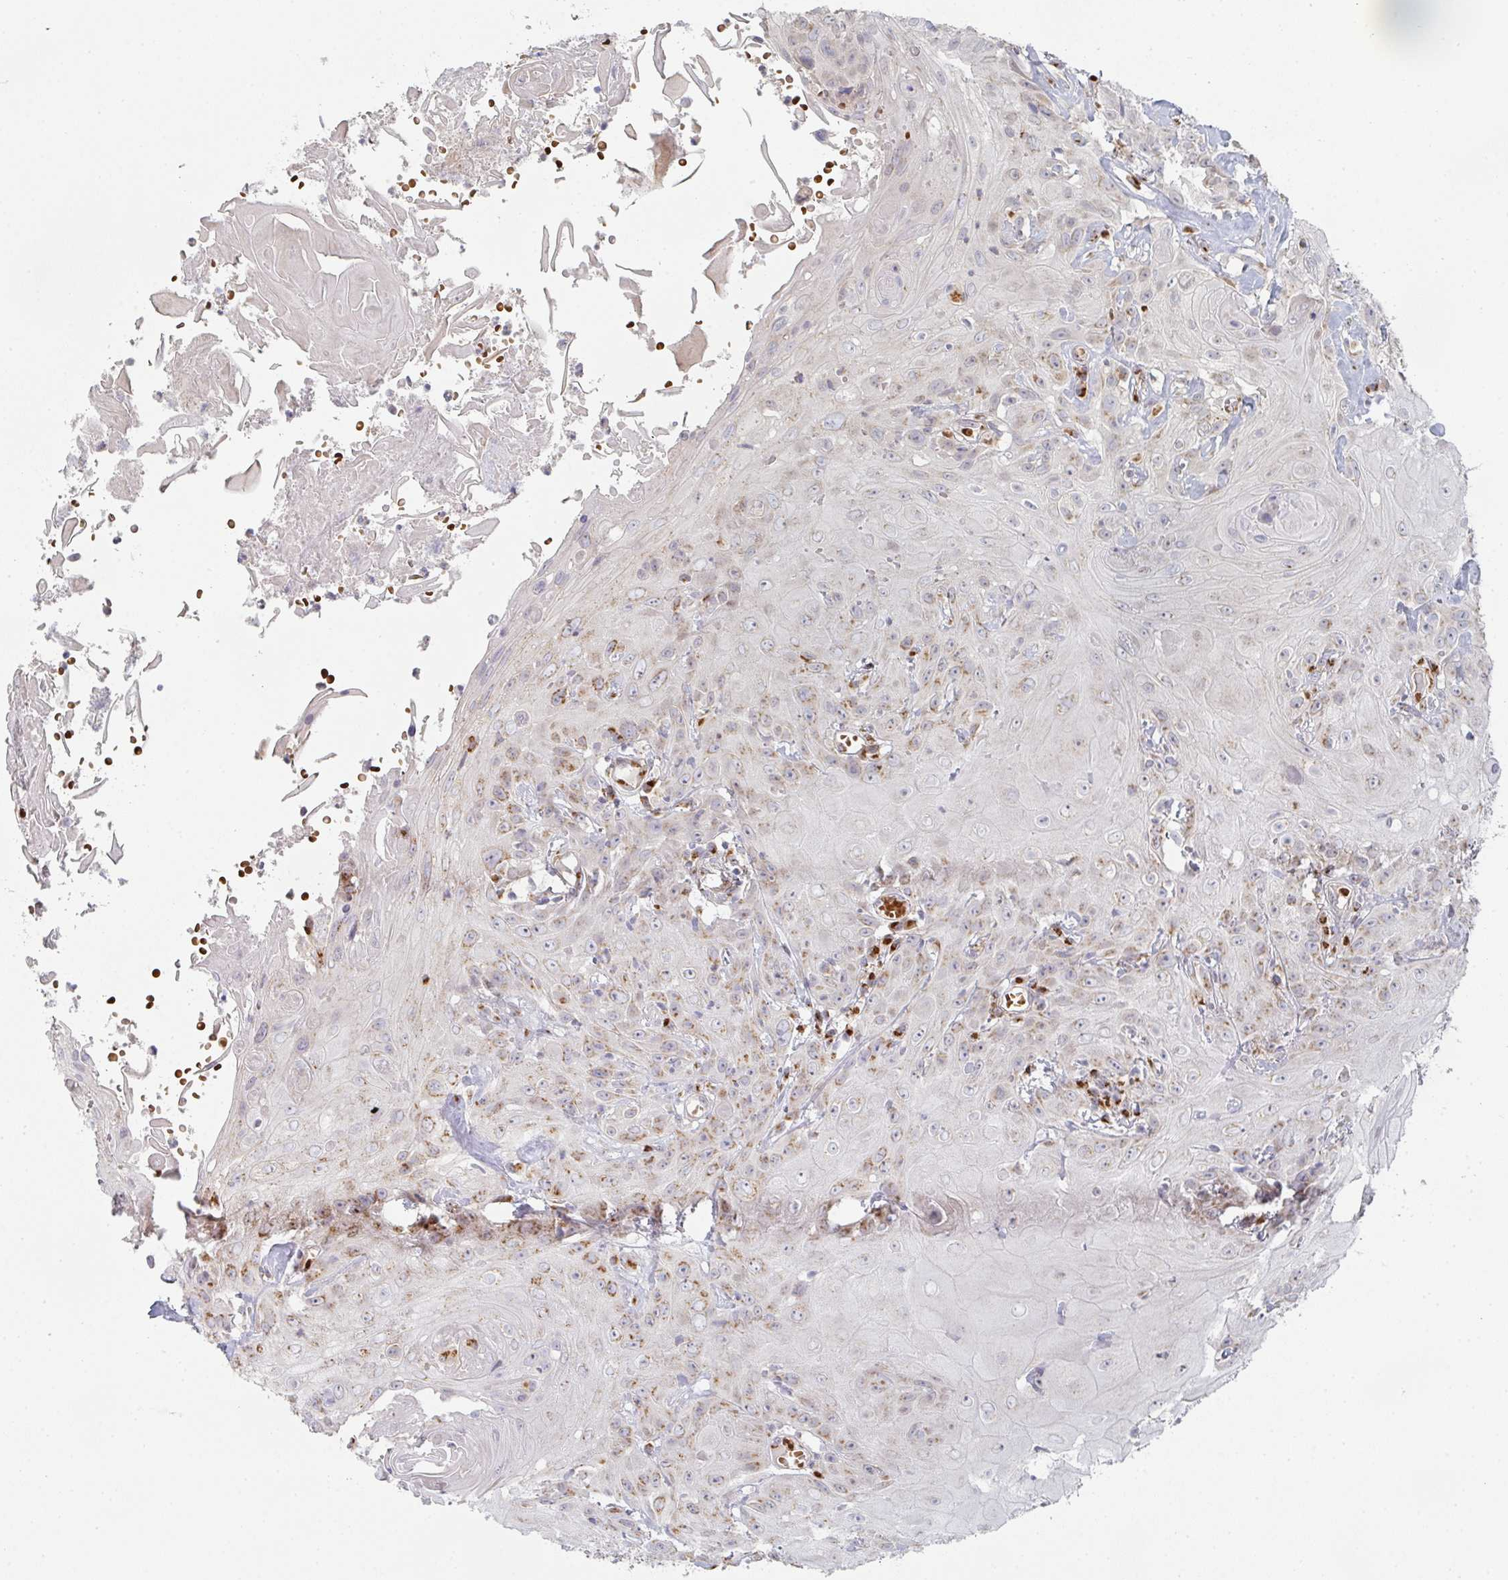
{"staining": {"intensity": "moderate", "quantity": ">75%", "location": "cytoplasmic/membranous"}, "tissue": "head and neck cancer", "cell_type": "Tumor cells", "image_type": "cancer", "snomed": [{"axis": "morphology", "description": "Squamous cell carcinoma, NOS"}, {"axis": "topography", "description": "Skin"}, {"axis": "topography", "description": "Head-Neck"}], "caption": "A brown stain highlights moderate cytoplasmic/membranous staining of a protein in human head and neck squamous cell carcinoma tumor cells. The protein of interest is stained brown, and the nuclei are stained in blue (DAB (3,3'-diaminobenzidine) IHC with brightfield microscopy, high magnification).", "gene": "ZNF526", "patient": {"sex": "male", "age": 80}}